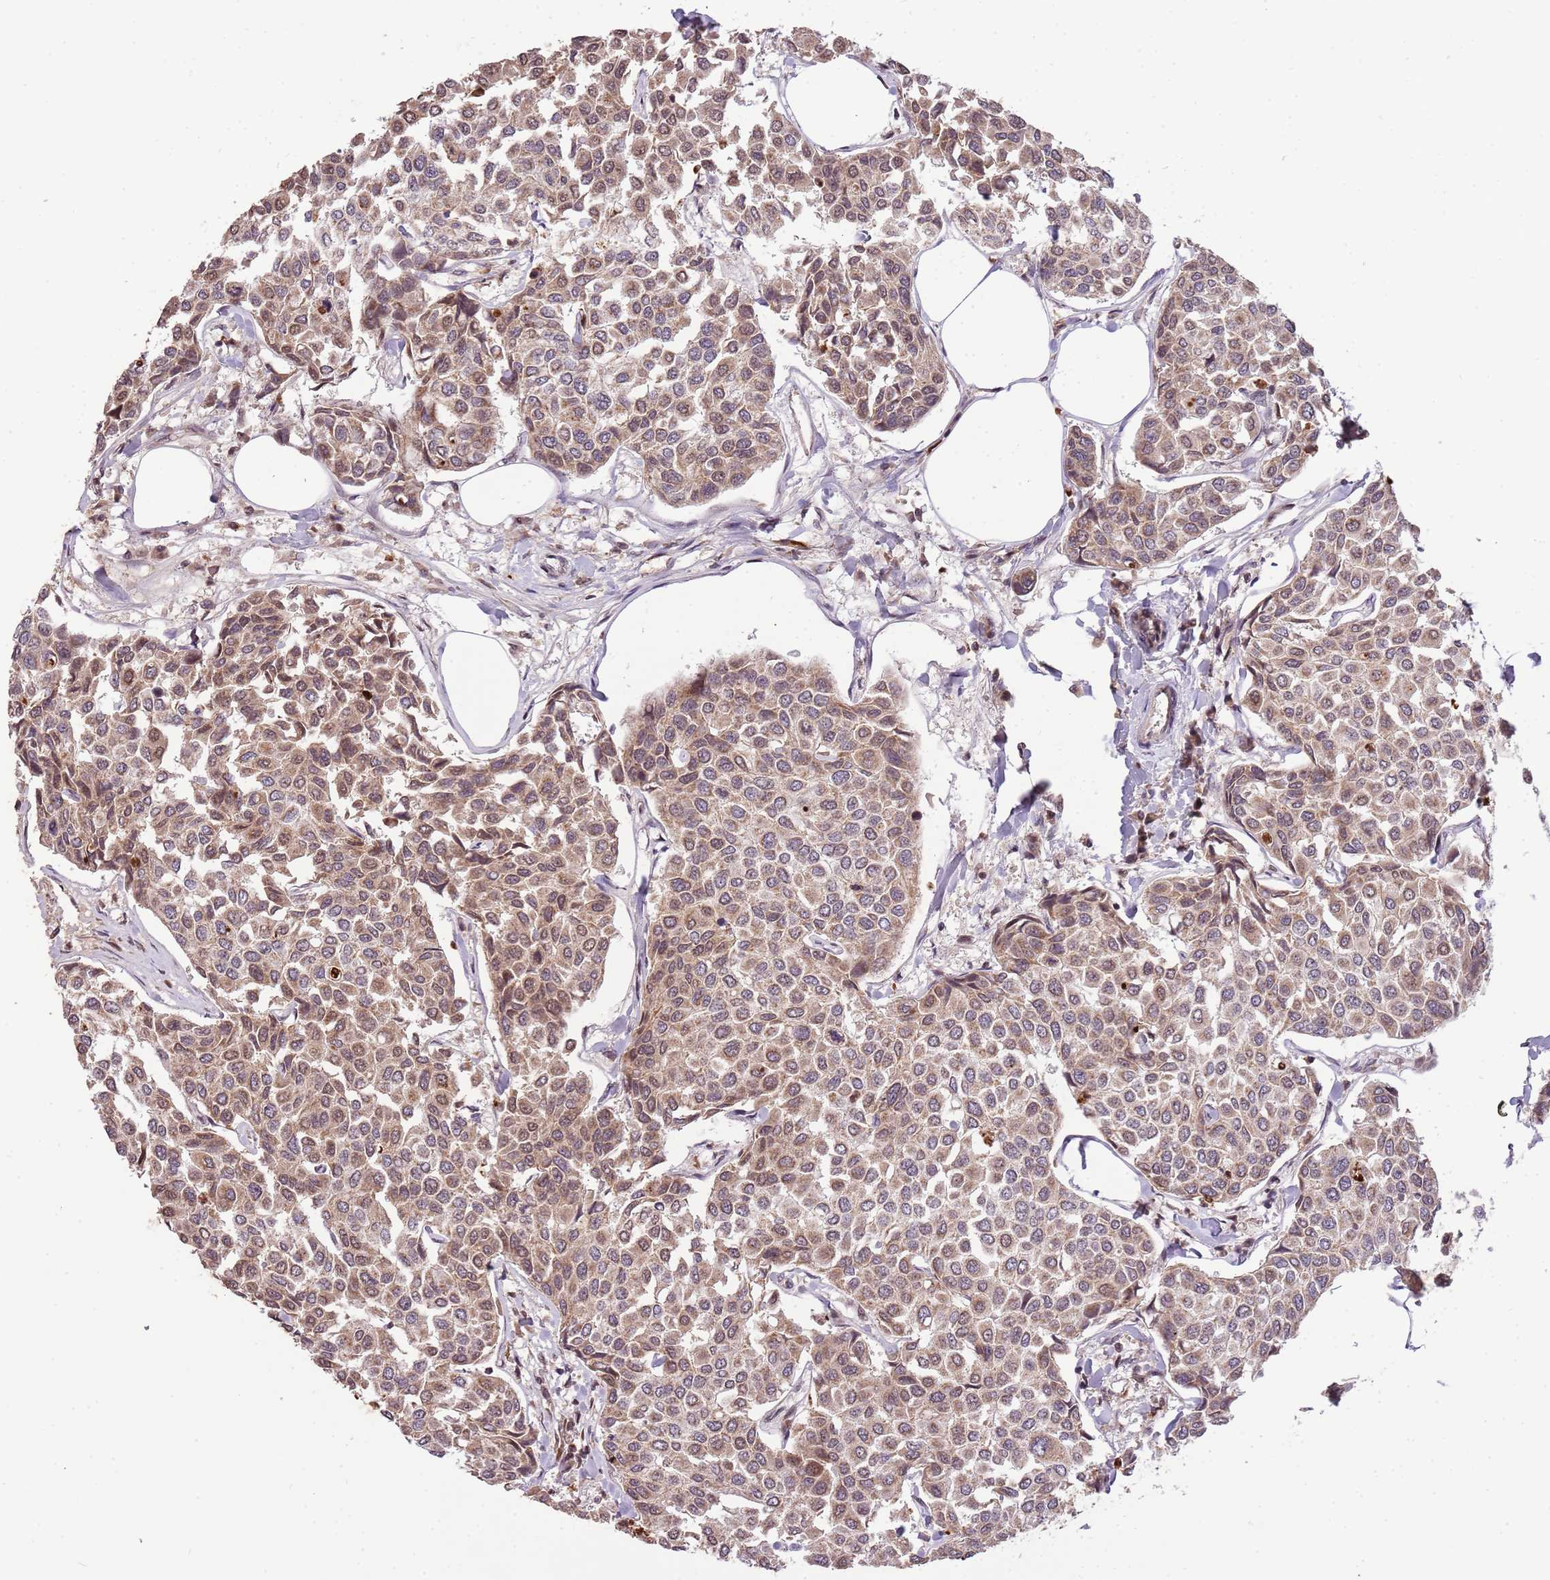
{"staining": {"intensity": "moderate", "quantity": ">75%", "location": "cytoplasmic/membranous,nuclear"}, "tissue": "breast cancer", "cell_type": "Tumor cells", "image_type": "cancer", "snomed": [{"axis": "morphology", "description": "Duct carcinoma"}, {"axis": "topography", "description": "Breast"}], "caption": "Immunohistochemistry (IHC) histopathology image of neoplastic tissue: breast infiltrating ductal carcinoma stained using immunohistochemistry reveals medium levels of moderate protein expression localized specifically in the cytoplasmic/membranous and nuclear of tumor cells, appearing as a cytoplasmic/membranous and nuclear brown color.", "gene": "SAMSN1", "patient": {"sex": "female", "age": 55}}